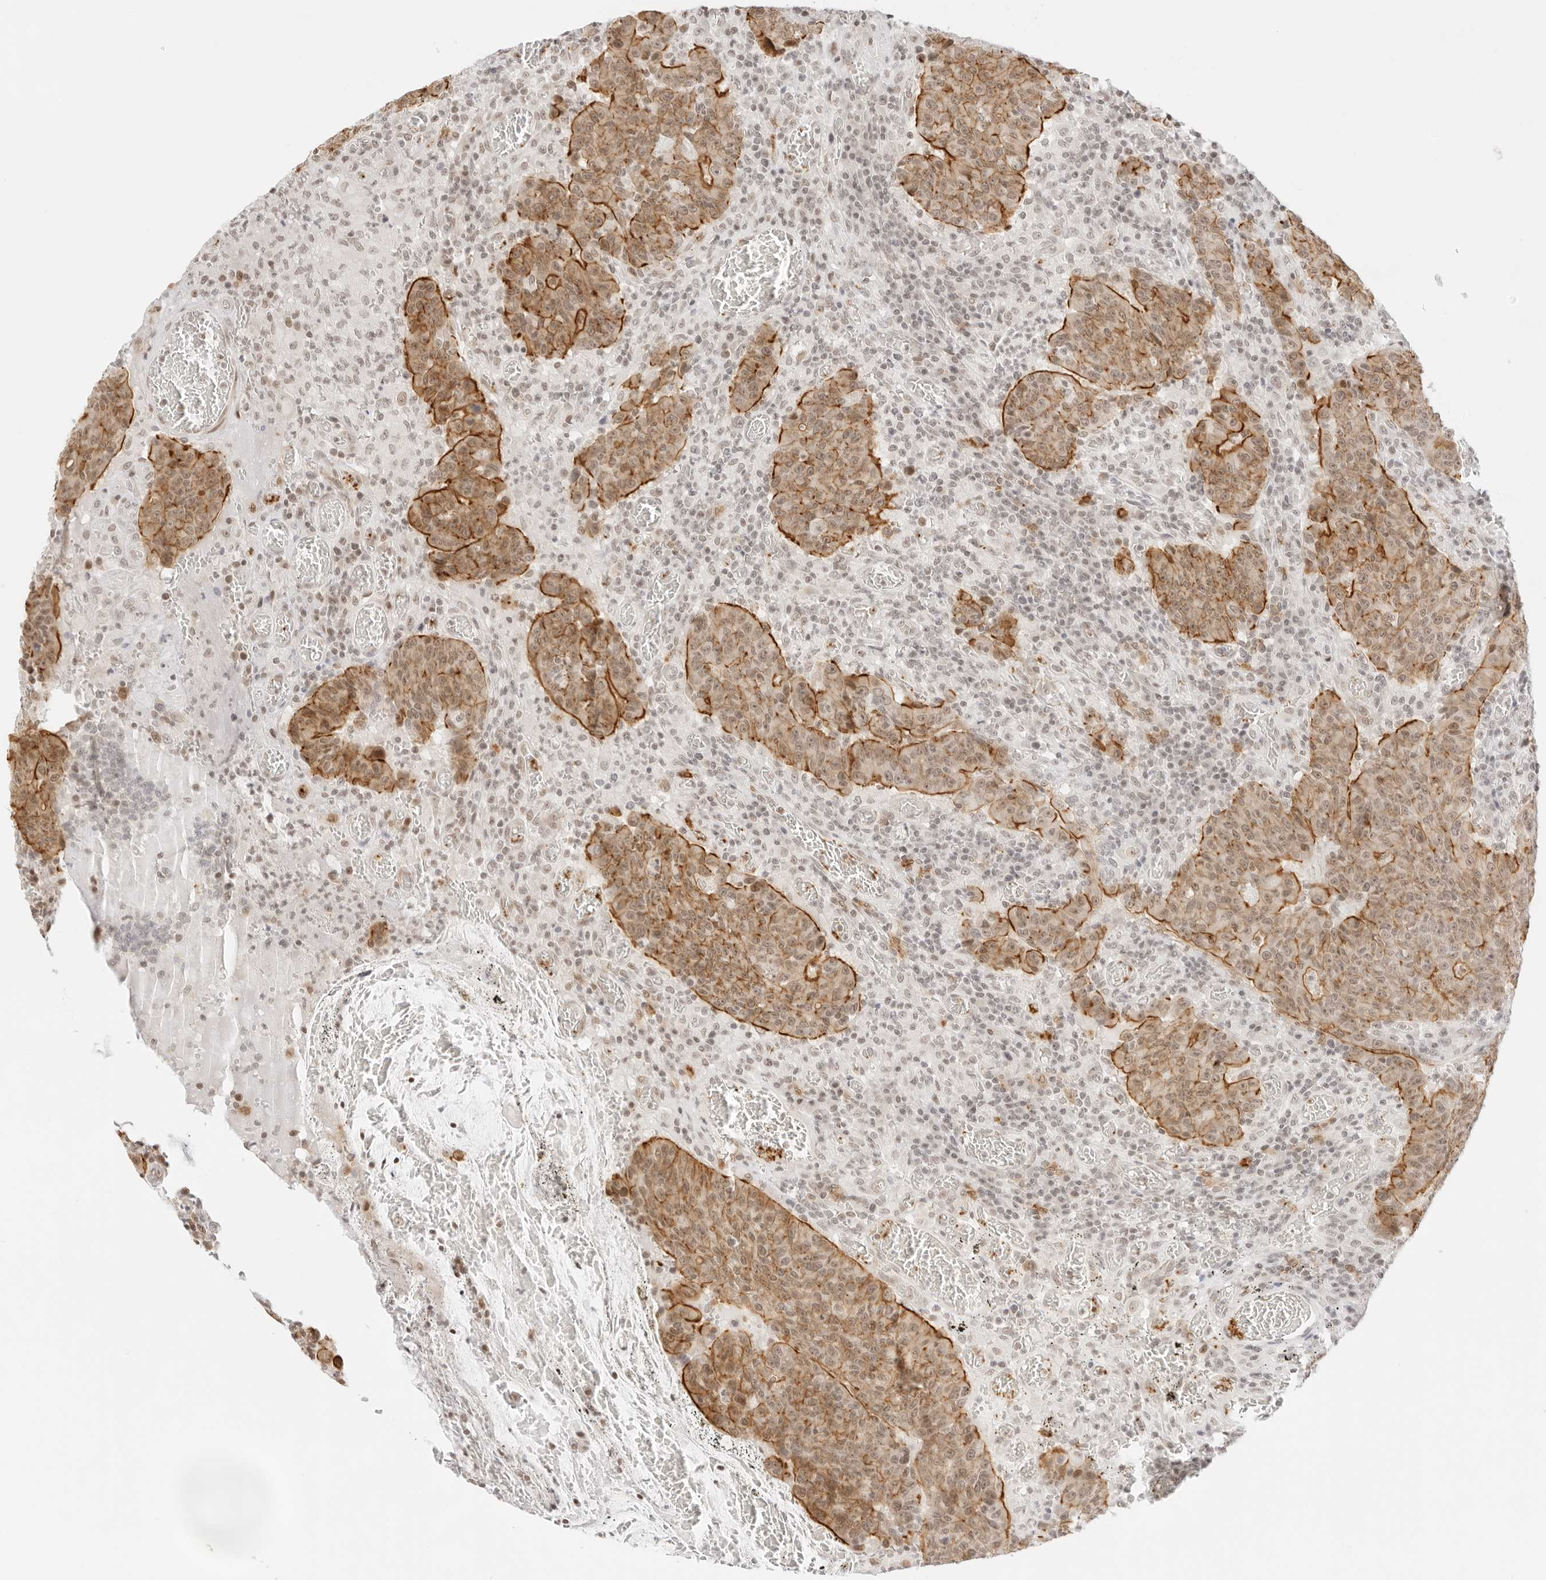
{"staining": {"intensity": "moderate", "quantity": ">75%", "location": "cytoplasmic/membranous,nuclear"}, "tissue": "colorectal cancer", "cell_type": "Tumor cells", "image_type": "cancer", "snomed": [{"axis": "morphology", "description": "Adenocarcinoma, NOS"}, {"axis": "topography", "description": "Colon"}], "caption": "A high-resolution photomicrograph shows immunohistochemistry (IHC) staining of colorectal cancer, which reveals moderate cytoplasmic/membranous and nuclear positivity in approximately >75% of tumor cells.", "gene": "GNAS", "patient": {"sex": "female", "age": 75}}